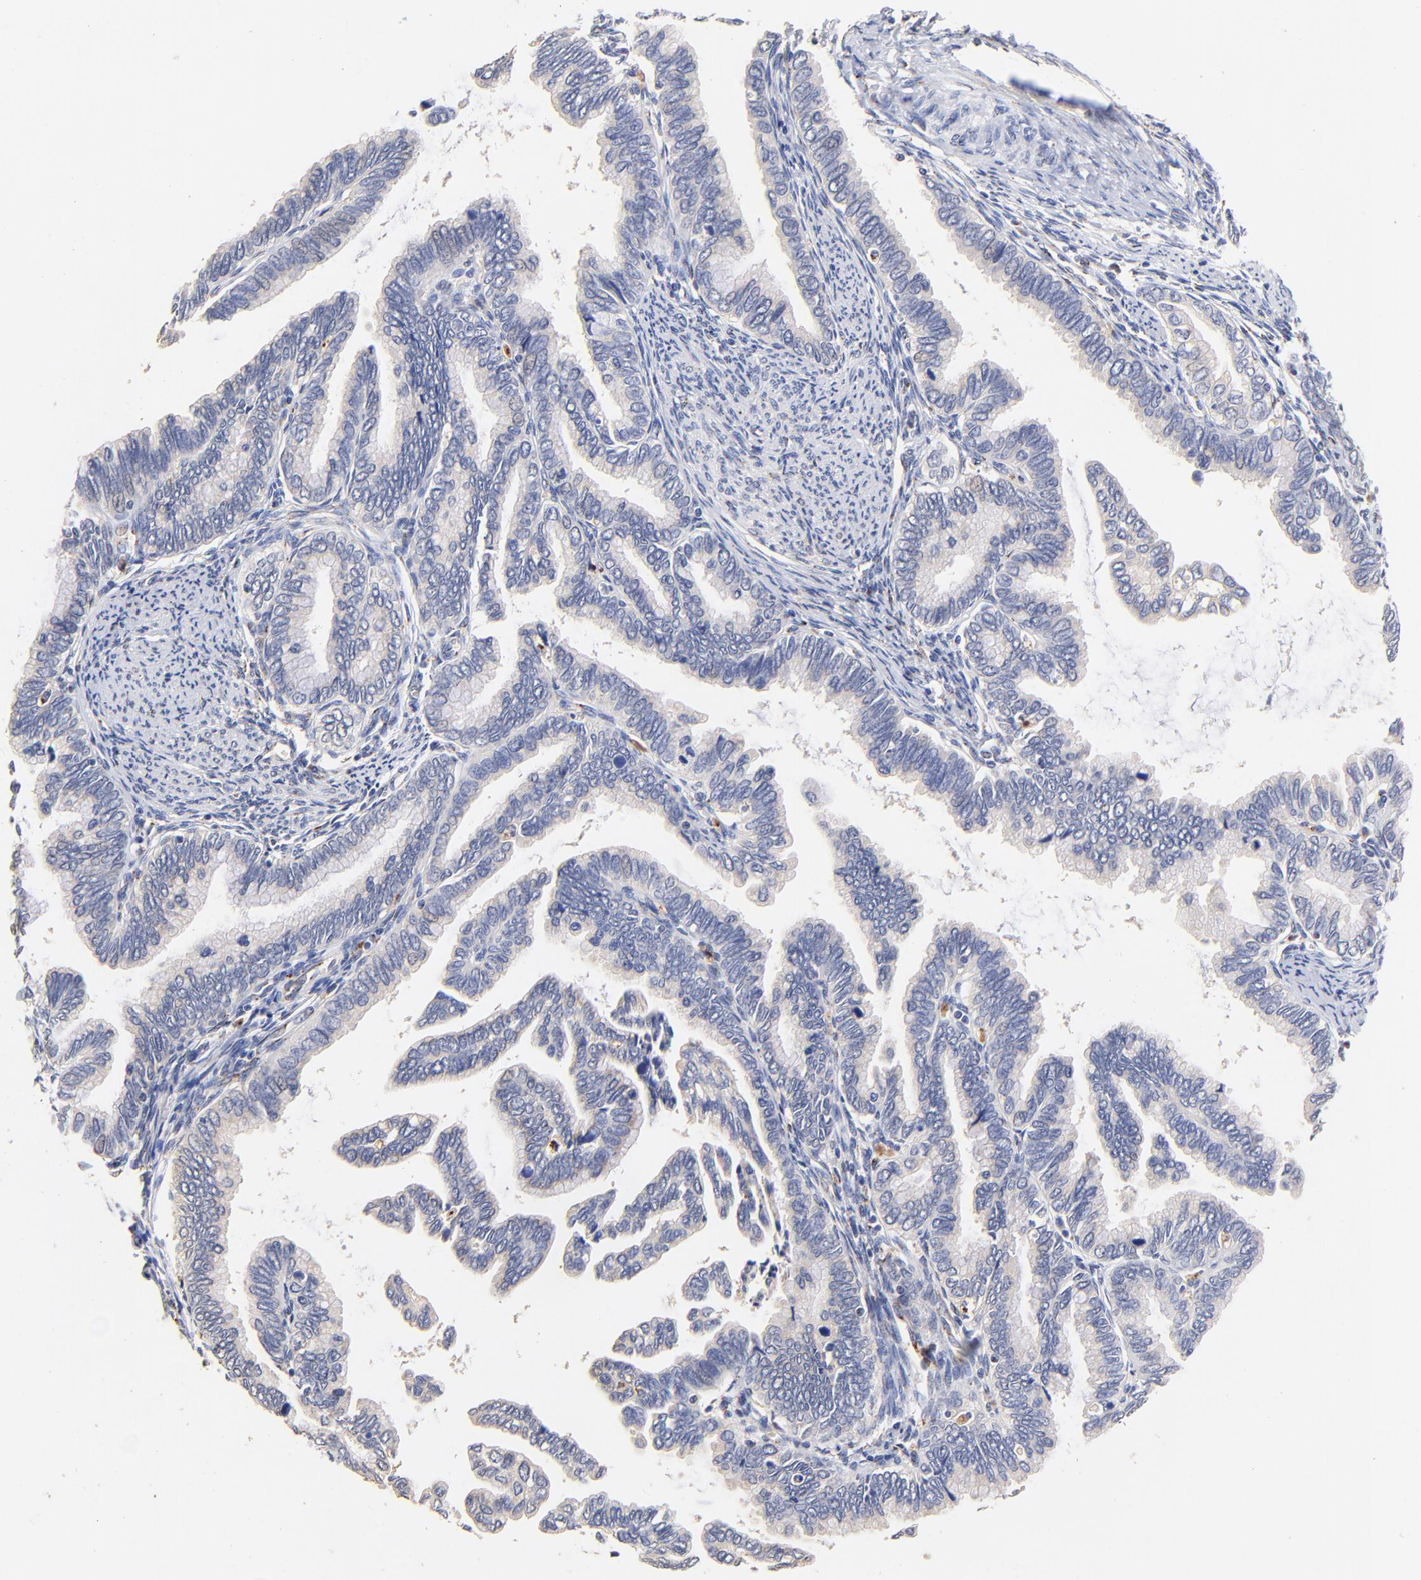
{"staining": {"intensity": "negative", "quantity": "none", "location": "none"}, "tissue": "cervical cancer", "cell_type": "Tumor cells", "image_type": "cancer", "snomed": [{"axis": "morphology", "description": "Adenocarcinoma, NOS"}, {"axis": "topography", "description": "Cervix"}], "caption": "Tumor cells are negative for protein expression in human cervical cancer. Brightfield microscopy of IHC stained with DAB (3,3'-diaminobenzidine) (brown) and hematoxylin (blue), captured at high magnification.", "gene": "FMNL3", "patient": {"sex": "female", "age": 49}}